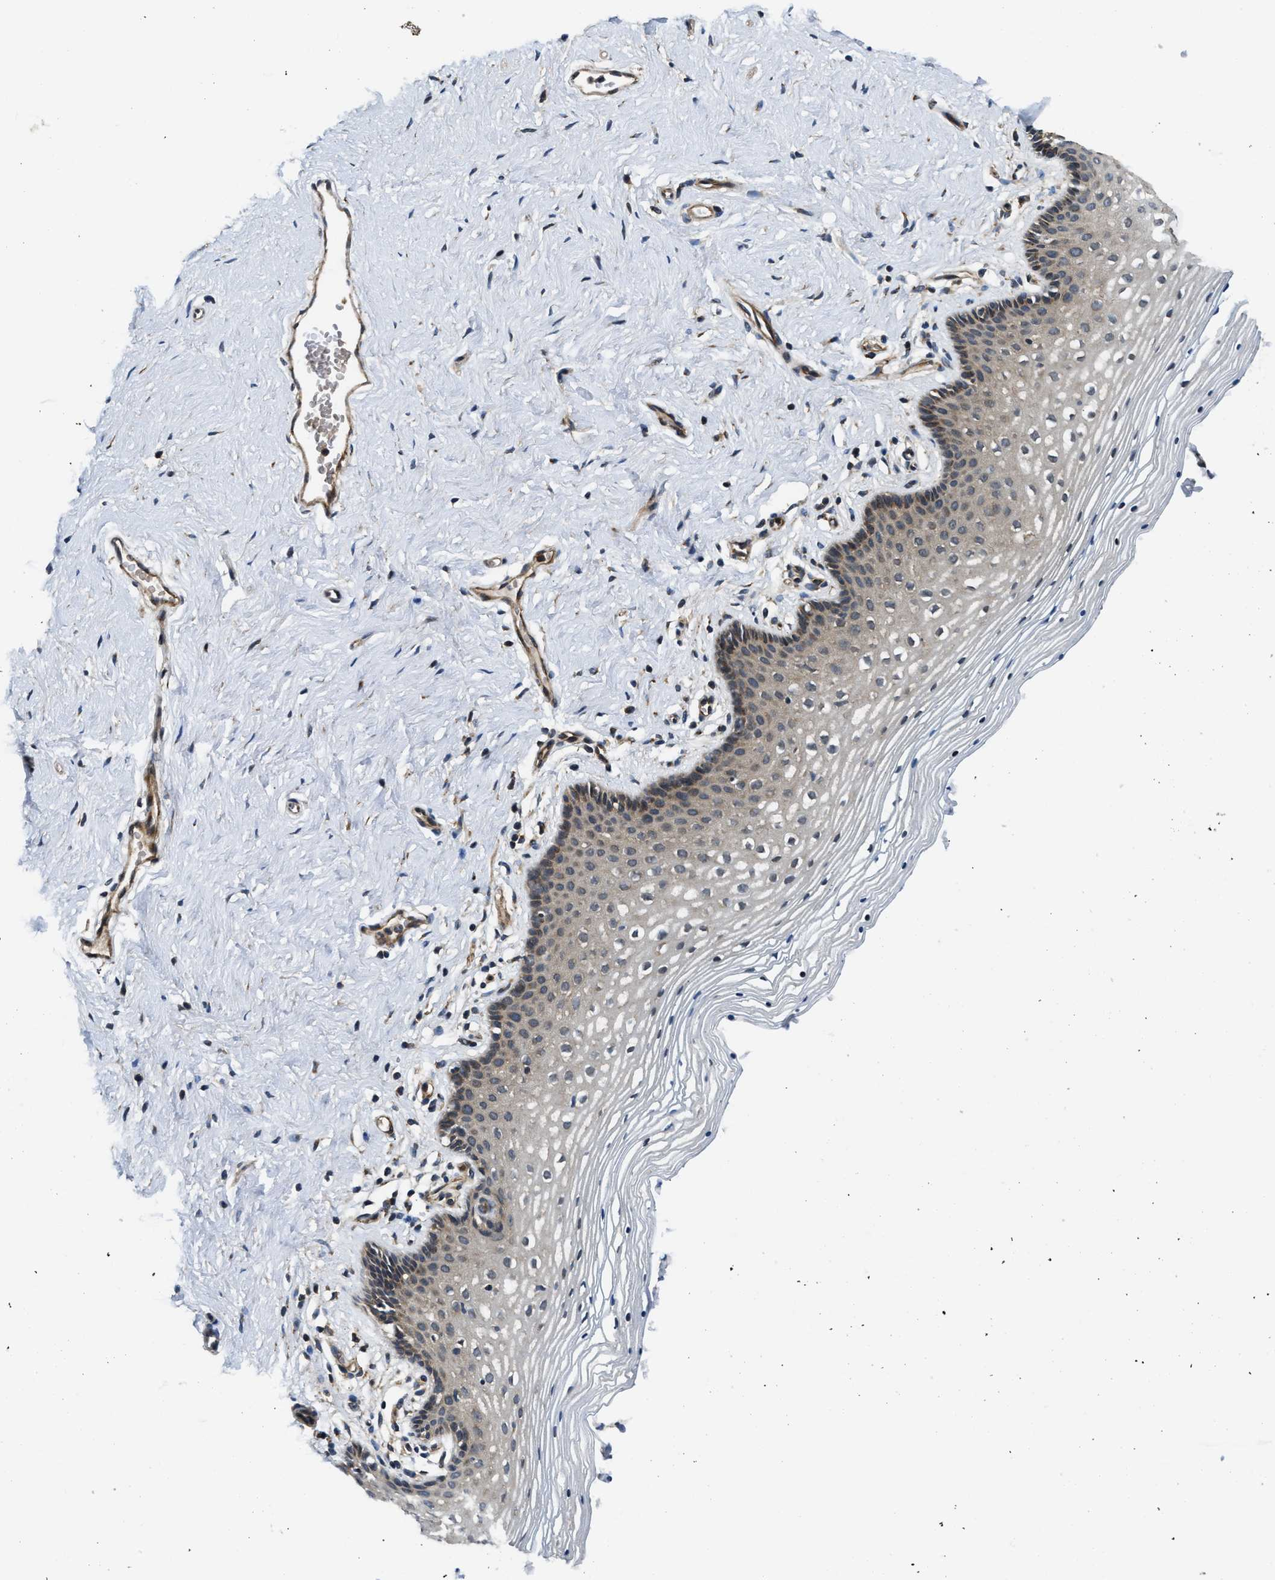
{"staining": {"intensity": "weak", "quantity": "<25%", "location": "cytoplasmic/membranous"}, "tissue": "vagina", "cell_type": "Squamous epithelial cells", "image_type": "normal", "snomed": [{"axis": "morphology", "description": "Normal tissue, NOS"}, {"axis": "topography", "description": "Vagina"}], "caption": "There is no significant expression in squamous epithelial cells of vagina. (IHC, brightfield microscopy, high magnification).", "gene": "PNPLA8", "patient": {"sex": "female", "age": 32}}